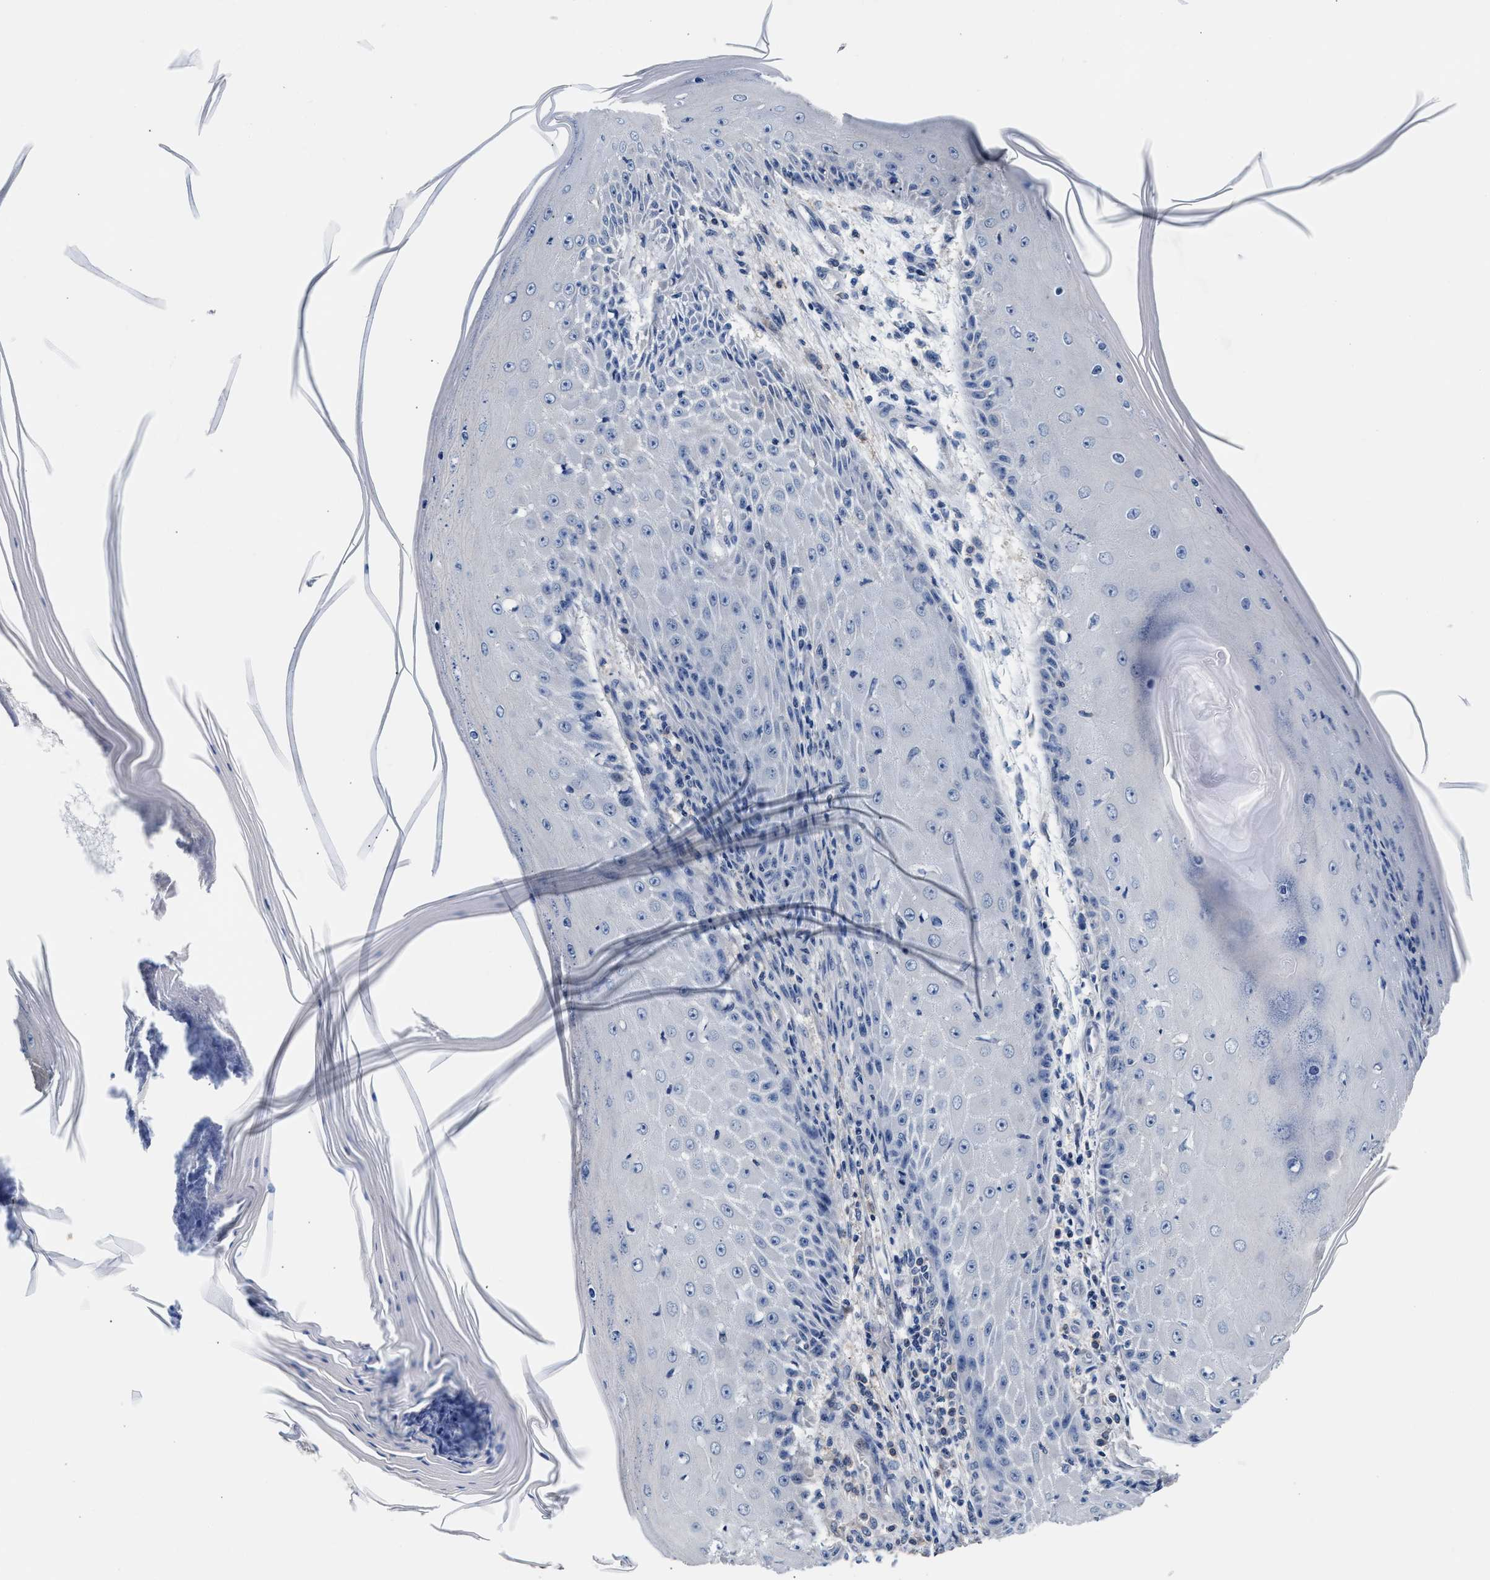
{"staining": {"intensity": "negative", "quantity": "none", "location": "none"}, "tissue": "skin cancer", "cell_type": "Tumor cells", "image_type": "cancer", "snomed": [{"axis": "morphology", "description": "Squamous cell carcinoma, NOS"}, {"axis": "topography", "description": "Skin"}], "caption": "There is no significant positivity in tumor cells of squamous cell carcinoma (skin). (DAB IHC visualized using brightfield microscopy, high magnification).", "gene": "GSTM1", "patient": {"sex": "female", "age": 73}}